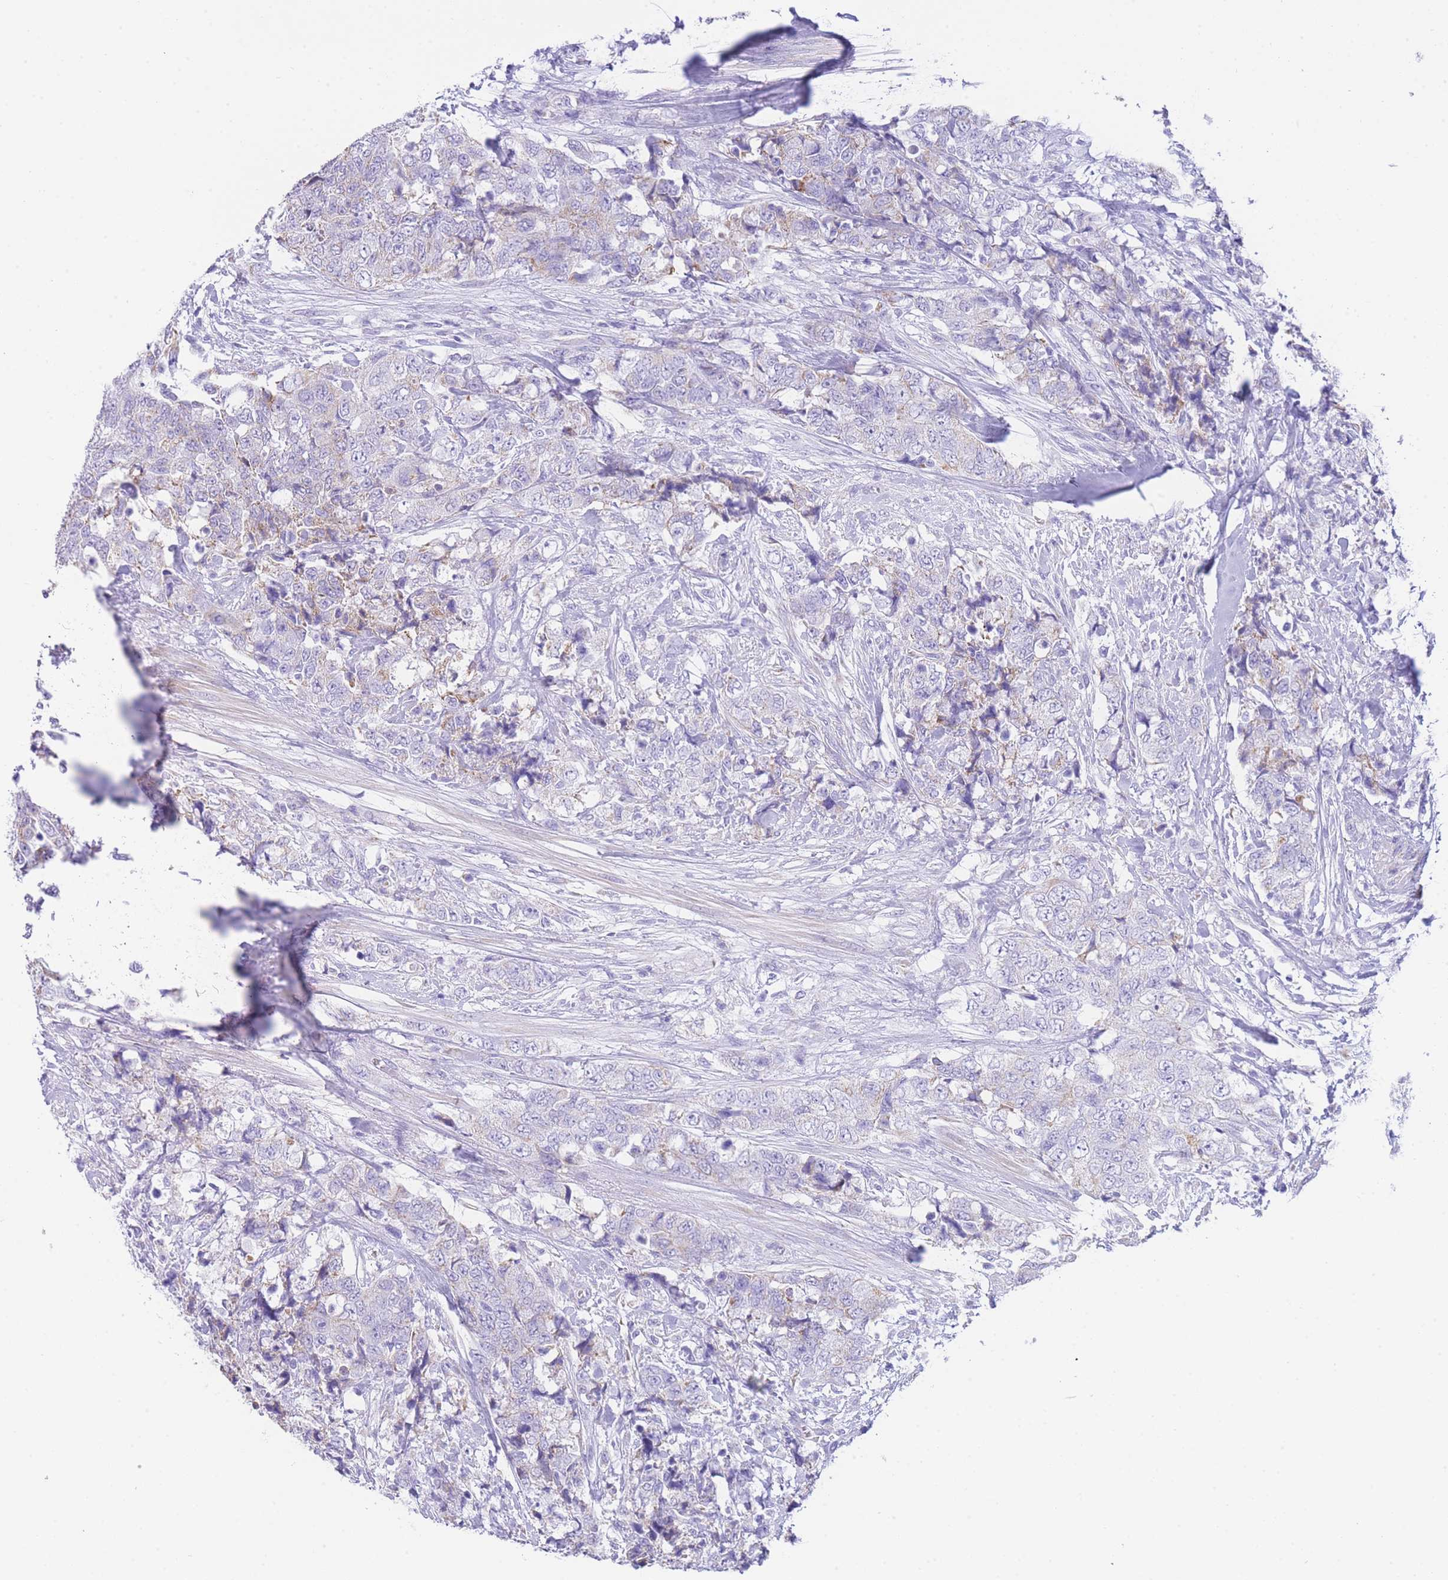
{"staining": {"intensity": "weak", "quantity": "<25%", "location": "cytoplasmic/membranous"}, "tissue": "urothelial cancer", "cell_type": "Tumor cells", "image_type": "cancer", "snomed": [{"axis": "morphology", "description": "Urothelial carcinoma, High grade"}, {"axis": "topography", "description": "Urinary bladder"}], "caption": "This is a micrograph of immunohistochemistry (IHC) staining of urothelial cancer, which shows no staining in tumor cells.", "gene": "ACSM4", "patient": {"sex": "female", "age": 78}}